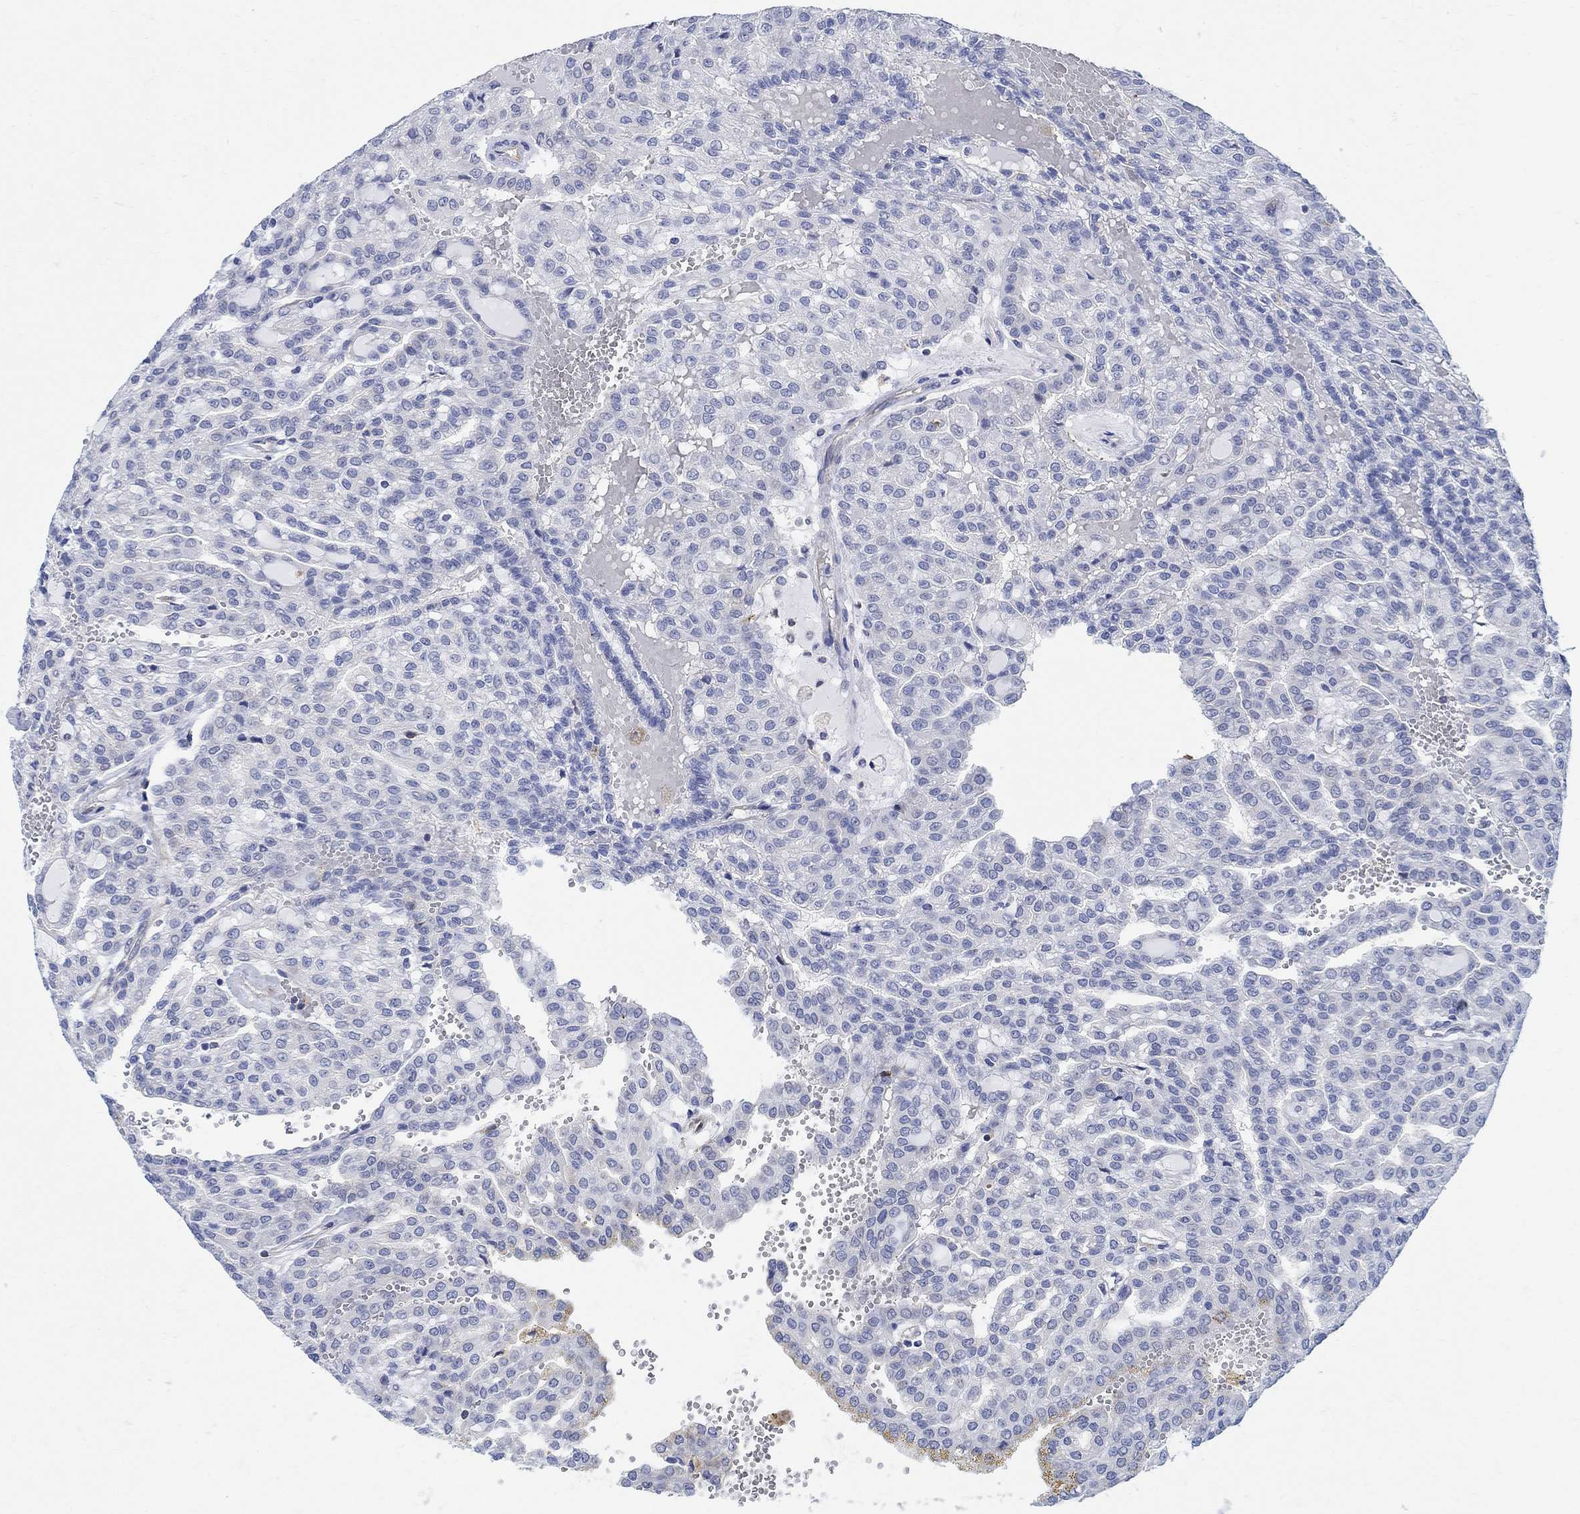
{"staining": {"intensity": "negative", "quantity": "none", "location": "none"}, "tissue": "renal cancer", "cell_type": "Tumor cells", "image_type": "cancer", "snomed": [{"axis": "morphology", "description": "Adenocarcinoma, NOS"}, {"axis": "topography", "description": "Kidney"}], "caption": "Micrograph shows no significant protein positivity in tumor cells of renal cancer (adenocarcinoma). (Stains: DAB immunohistochemistry with hematoxylin counter stain, Microscopy: brightfield microscopy at high magnification).", "gene": "PHF21B", "patient": {"sex": "male", "age": 63}}